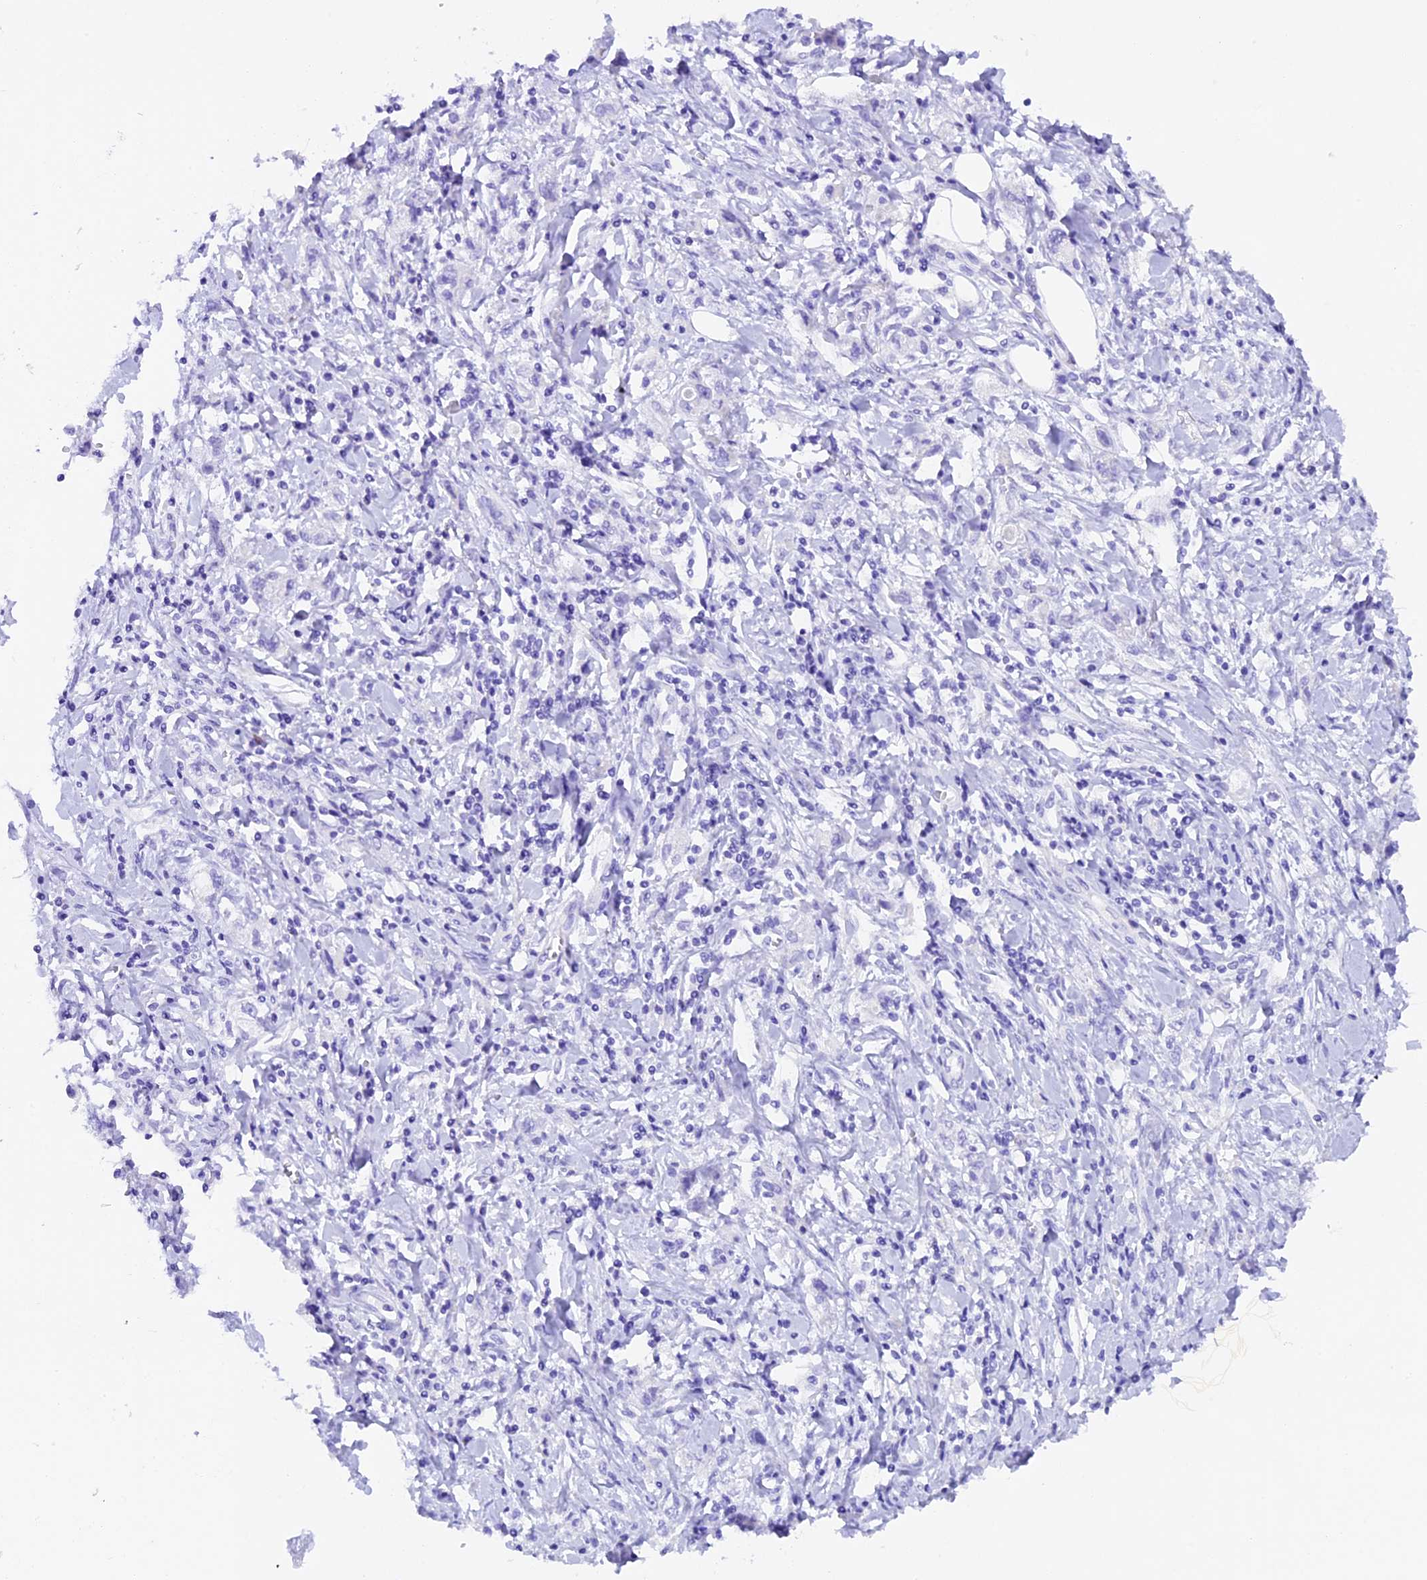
{"staining": {"intensity": "negative", "quantity": "none", "location": "none"}, "tissue": "stomach cancer", "cell_type": "Tumor cells", "image_type": "cancer", "snomed": [{"axis": "morphology", "description": "Adenocarcinoma, NOS"}, {"axis": "topography", "description": "Stomach"}], "caption": "Stomach cancer stained for a protein using immunohistochemistry shows no staining tumor cells.", "gene": "NCK2", "patient": {"sex": "female", "age": 76}}